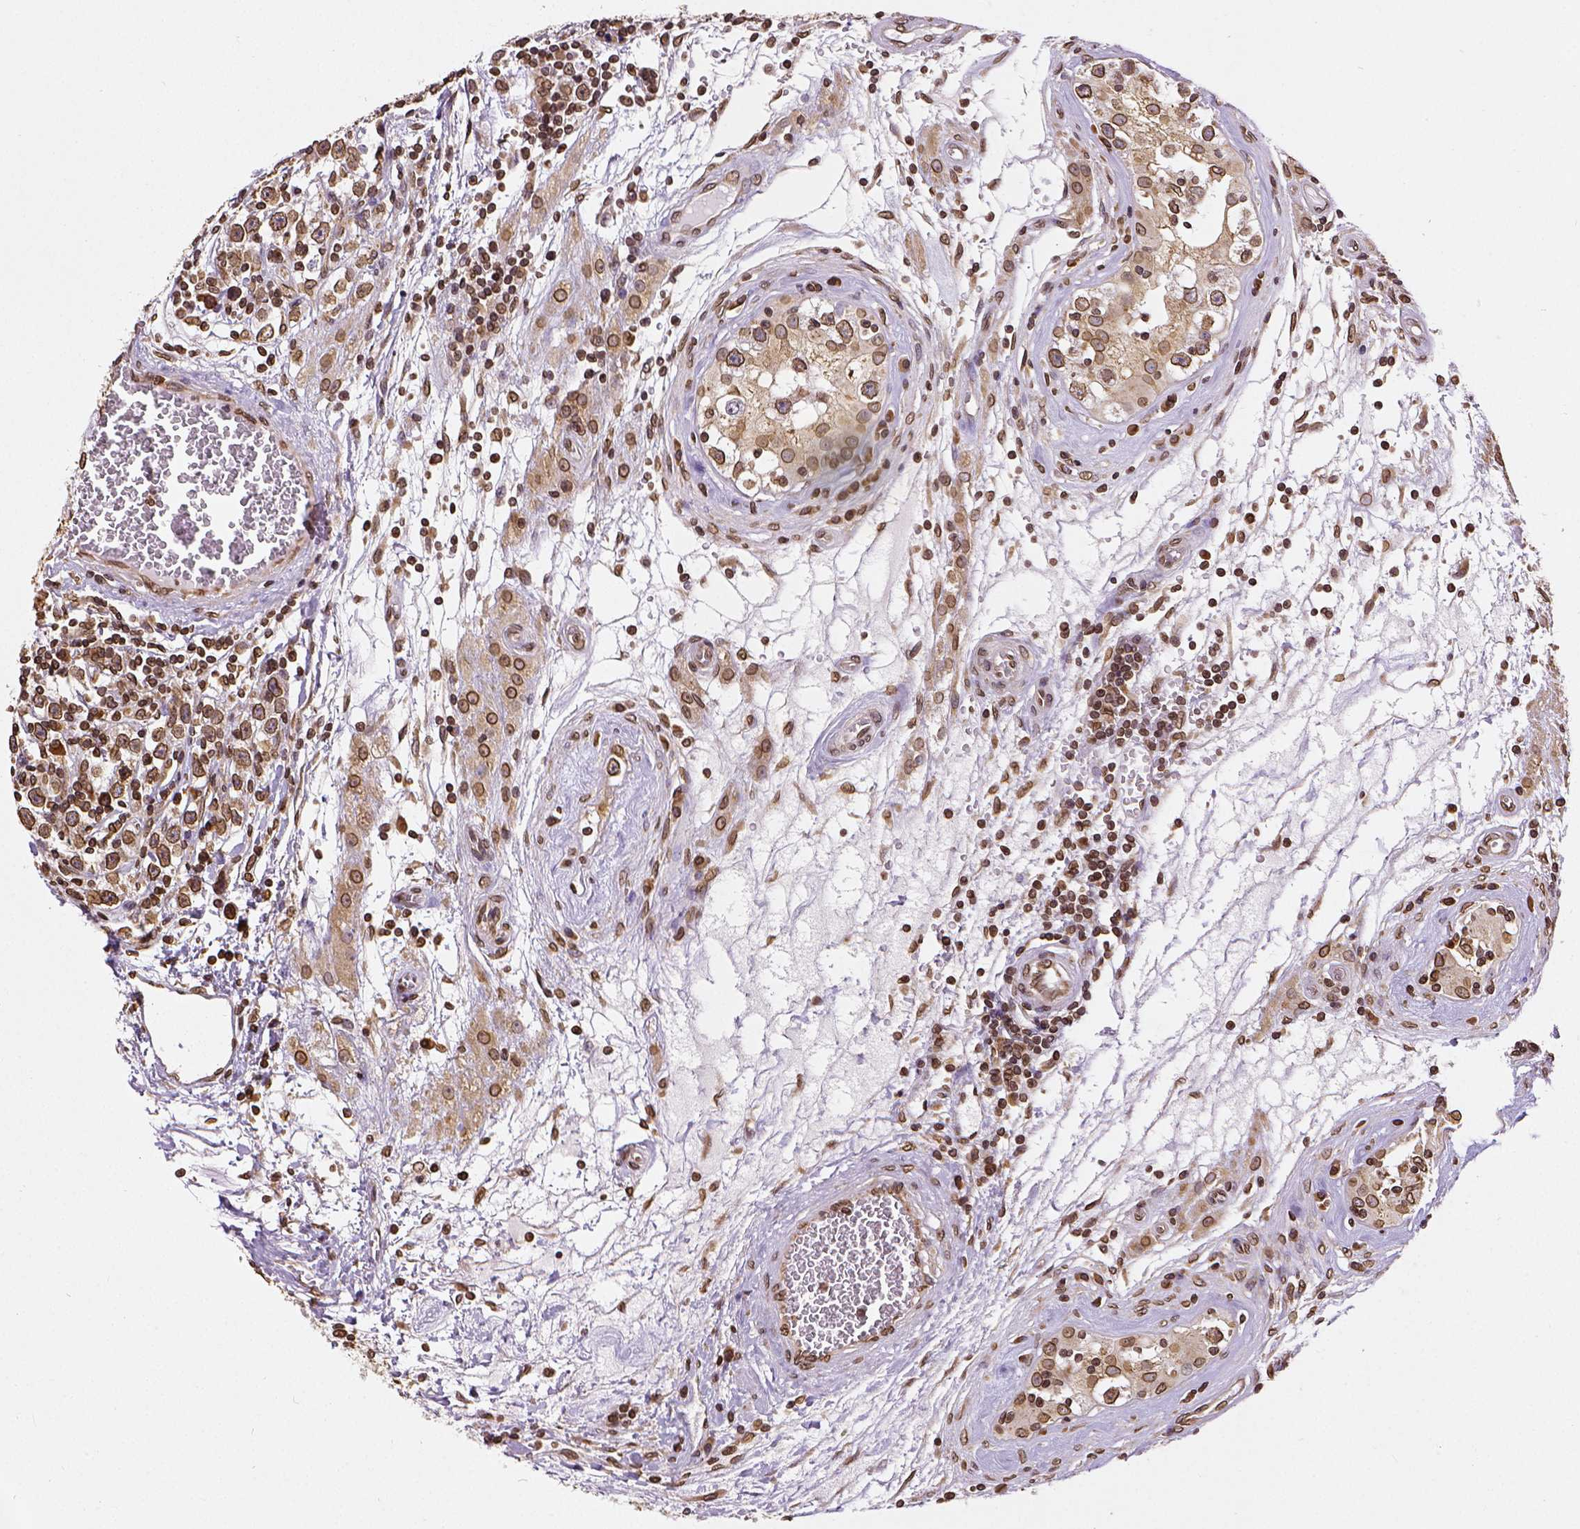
{"staining": {"intensity": "strong", "quantity": ">75%", "location": "cytoplasmic/membranous,nuclear"}, "tissue": "testis cancer", "cell_type": "Tumor cells", "image_type": "cancer", "snomed": [{"axis": "morphology", "description": "Seminoma, NOS"}, {"axis": "topography", "description": "Testis"}], "caption": "A brown stain highlights strong cytoplasmic/membranous and nuclear positivity of a protein in seminoma (testis) tumor cells. The protein of interest is shown in brown color, while the nuclei are stained blue.", "gene": "MTDH", "patient": {"sex": "male", "age": 31}}